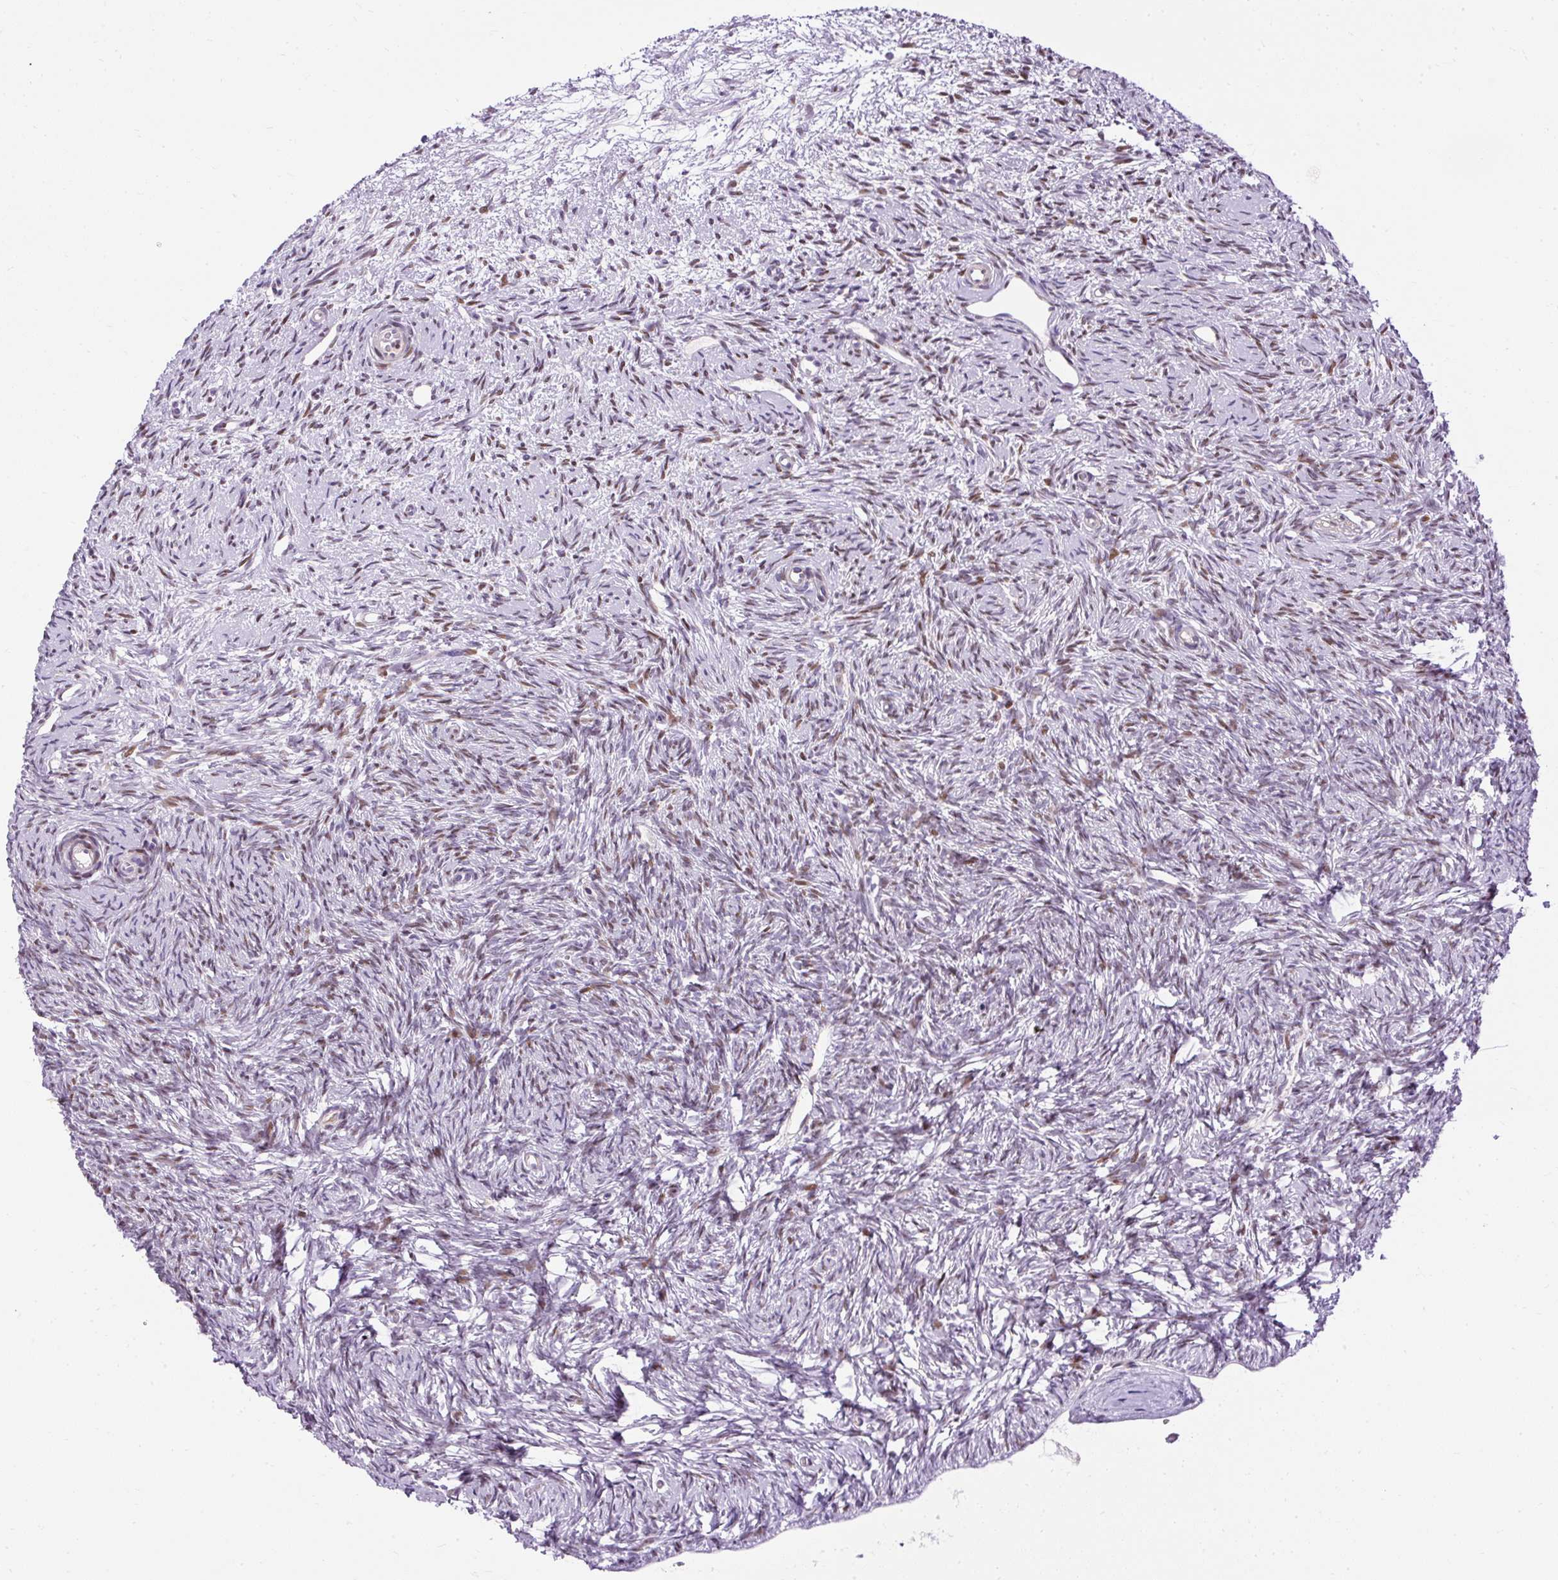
{"staining": {"intensity": "moderate", "quantity": "25%-75%", "location": "nuclear"}, "tissue": "ovary", "cell_type": "Ovarian stroma cells", "image_type": "normal", "snomed": [{"axis": "morphology", "description": "Normal tissue, NOS"}, {"axis": "topography", "description": "Ovary"}], "caption": "Ovary stained with DAB immunohistochemistry demonstrates medium levels of moderate nuclear positivity in about 25%-75% of ovarian stroma cells. The staining is performed using DAB brown chromogen to label protein expression. The nuclei are counter-stained blue using hematoxylin.", "gene": "ARHGEF18", "patient": {"sex": "female", "age": 51}}